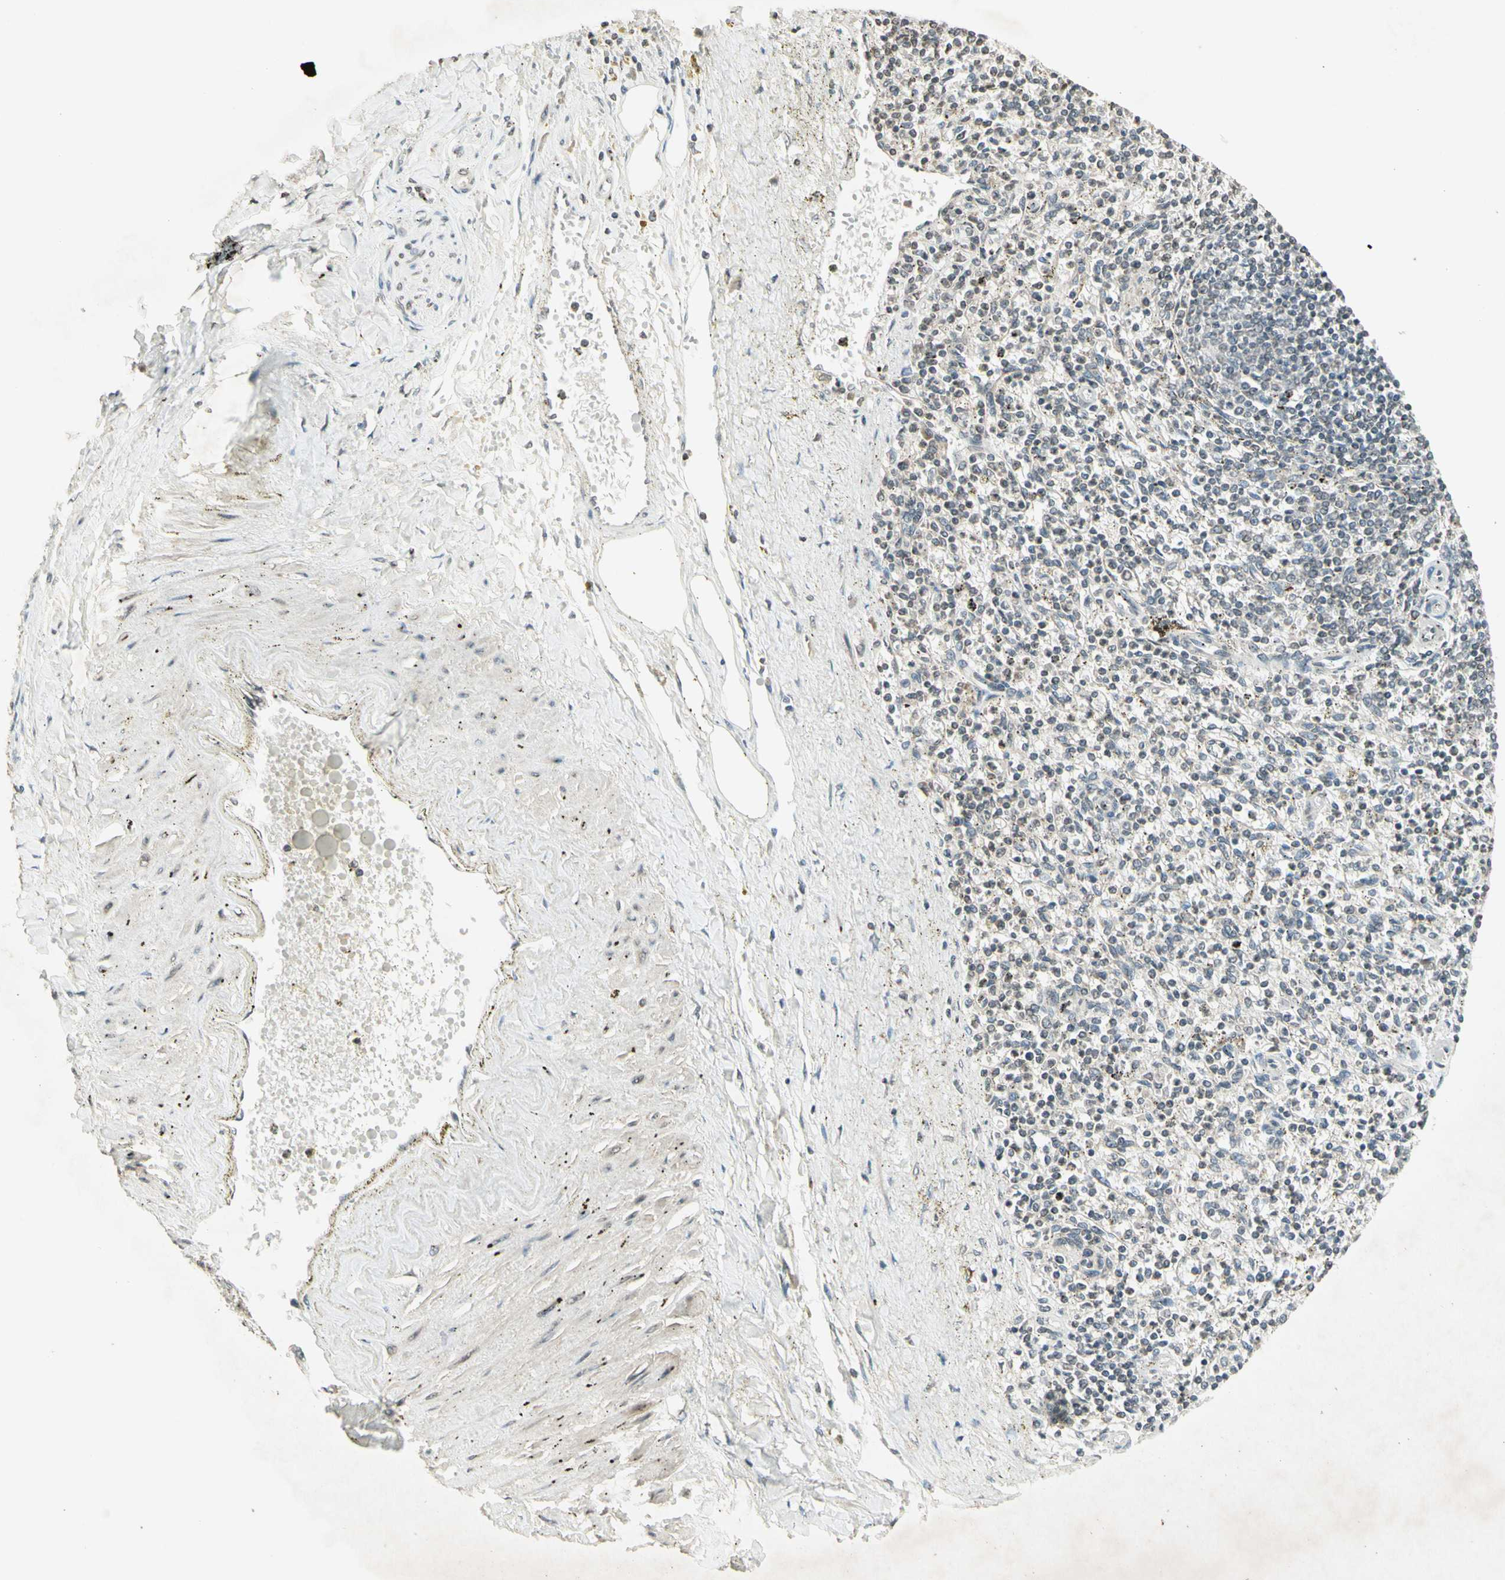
{"staining": {"intensity": "weak", "quantity": "<25%", "location": "cytoplasmic/membranous,nuclear"}, "tissue": "spleen", "cell_type": "Cells in red pulp", "image_type": "normal", "snomed": [{"axis": "morphology", "description": "Normal tissue, NOS"}, {"axis": "topography", "description": "Spleen"}], "caption": "Immunohistochemistry of normal spleen demonstrates no staining in cells in red pulp.", "gene": "CCNI", "patient": {"sex": "male", "age": 72}}